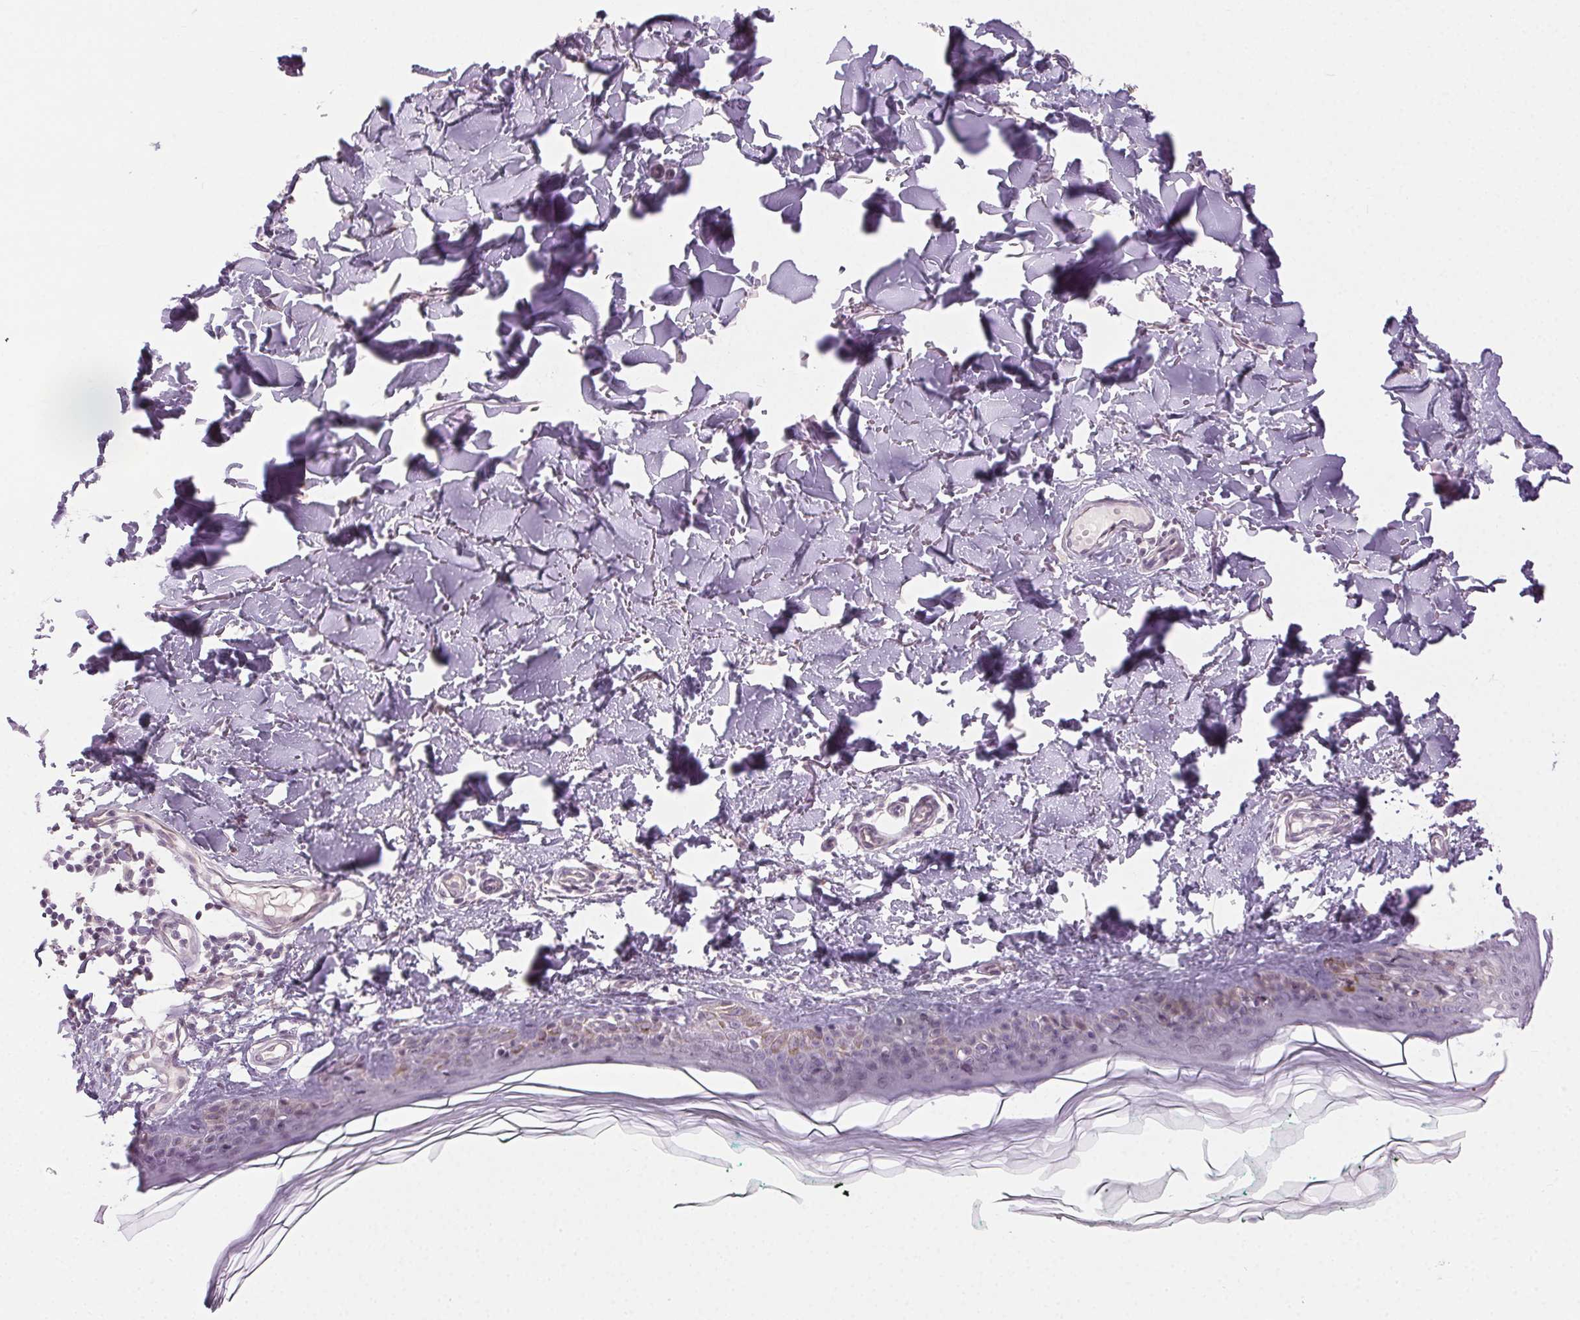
{"staining": {"intensity": "negative", "quantity": "none", "location": "none"}, "tissue": "skin", "cell_type": "Fibroblasts", "image_type": "normal", "snomed": [{"axis": "morphology", "description": "Normal tissue, NOS"}, {"axis": "topography", "description": "Skin"}, {"axis": "topography", "description": "Peripheral nerve tissue"}], "caption": "This is an immunohistochemistry histopathology image of unremarkable skin. There is no expression in fibroblasts.", "gene": "FAM168A", "patient": {"sex": "female", "age": 45}}